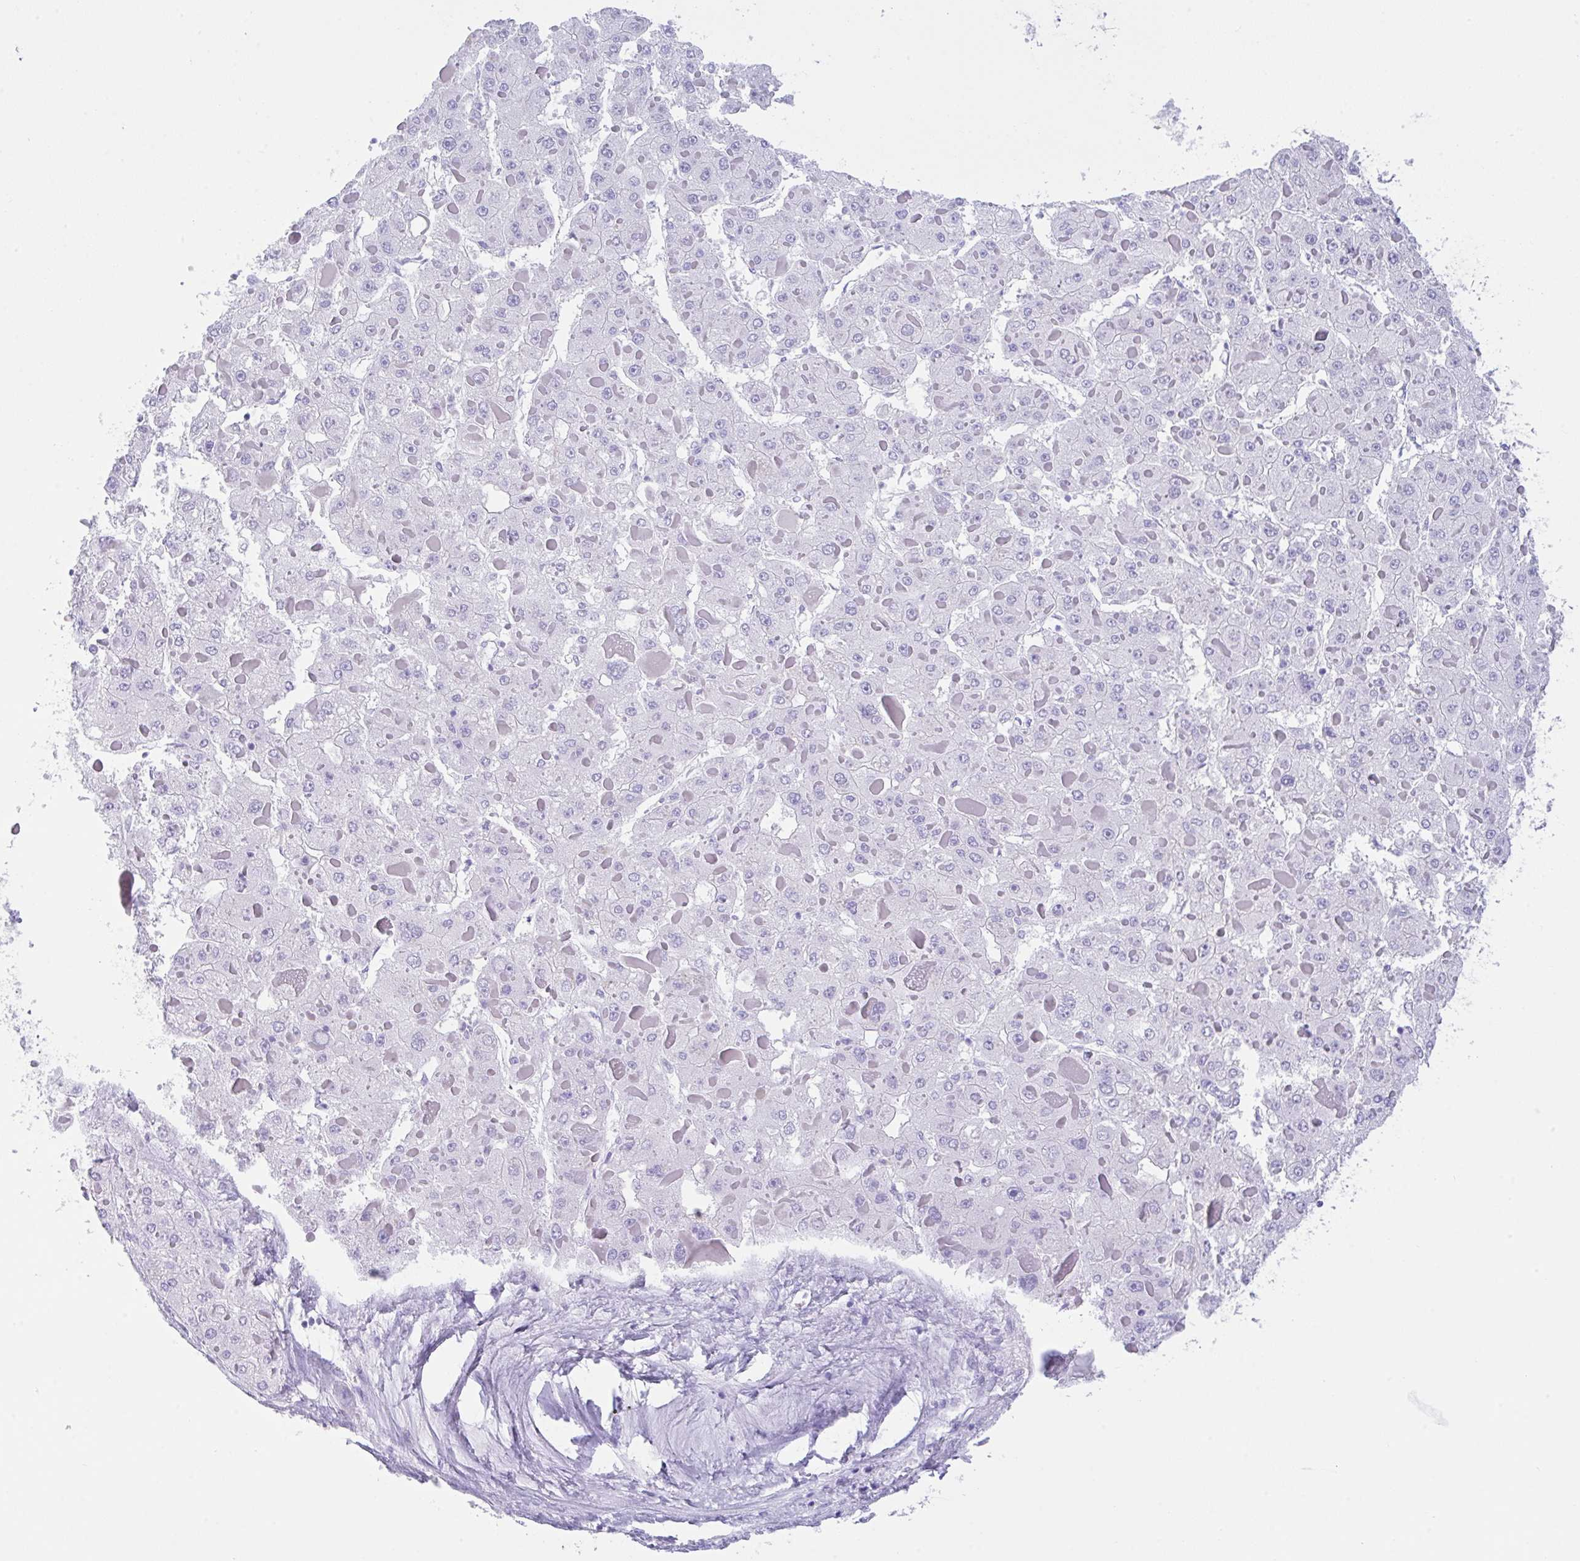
{"staining": {"intensity": "negative", "quantity": "none", "location": "none"}, "tissue": "liver cancer", "cell_type": "Tumor cells", "image_type": "cancer", "snomed": [{"axis": "morphology", "description": "Carcinoma, Hepatocellular, NOS"}, {"axis": "topography", "description": "Liver"}], "caption": "Immunohistochemistry histopathology image of neoplastic tissue: human liver hepatocellular carcinoma stained with DAB (3,3'-diaminobenzidine) displays no significant protein positivity in tumor cells.", "gene": "CPA1", "patient": {"sex": "female", "age": 73}}